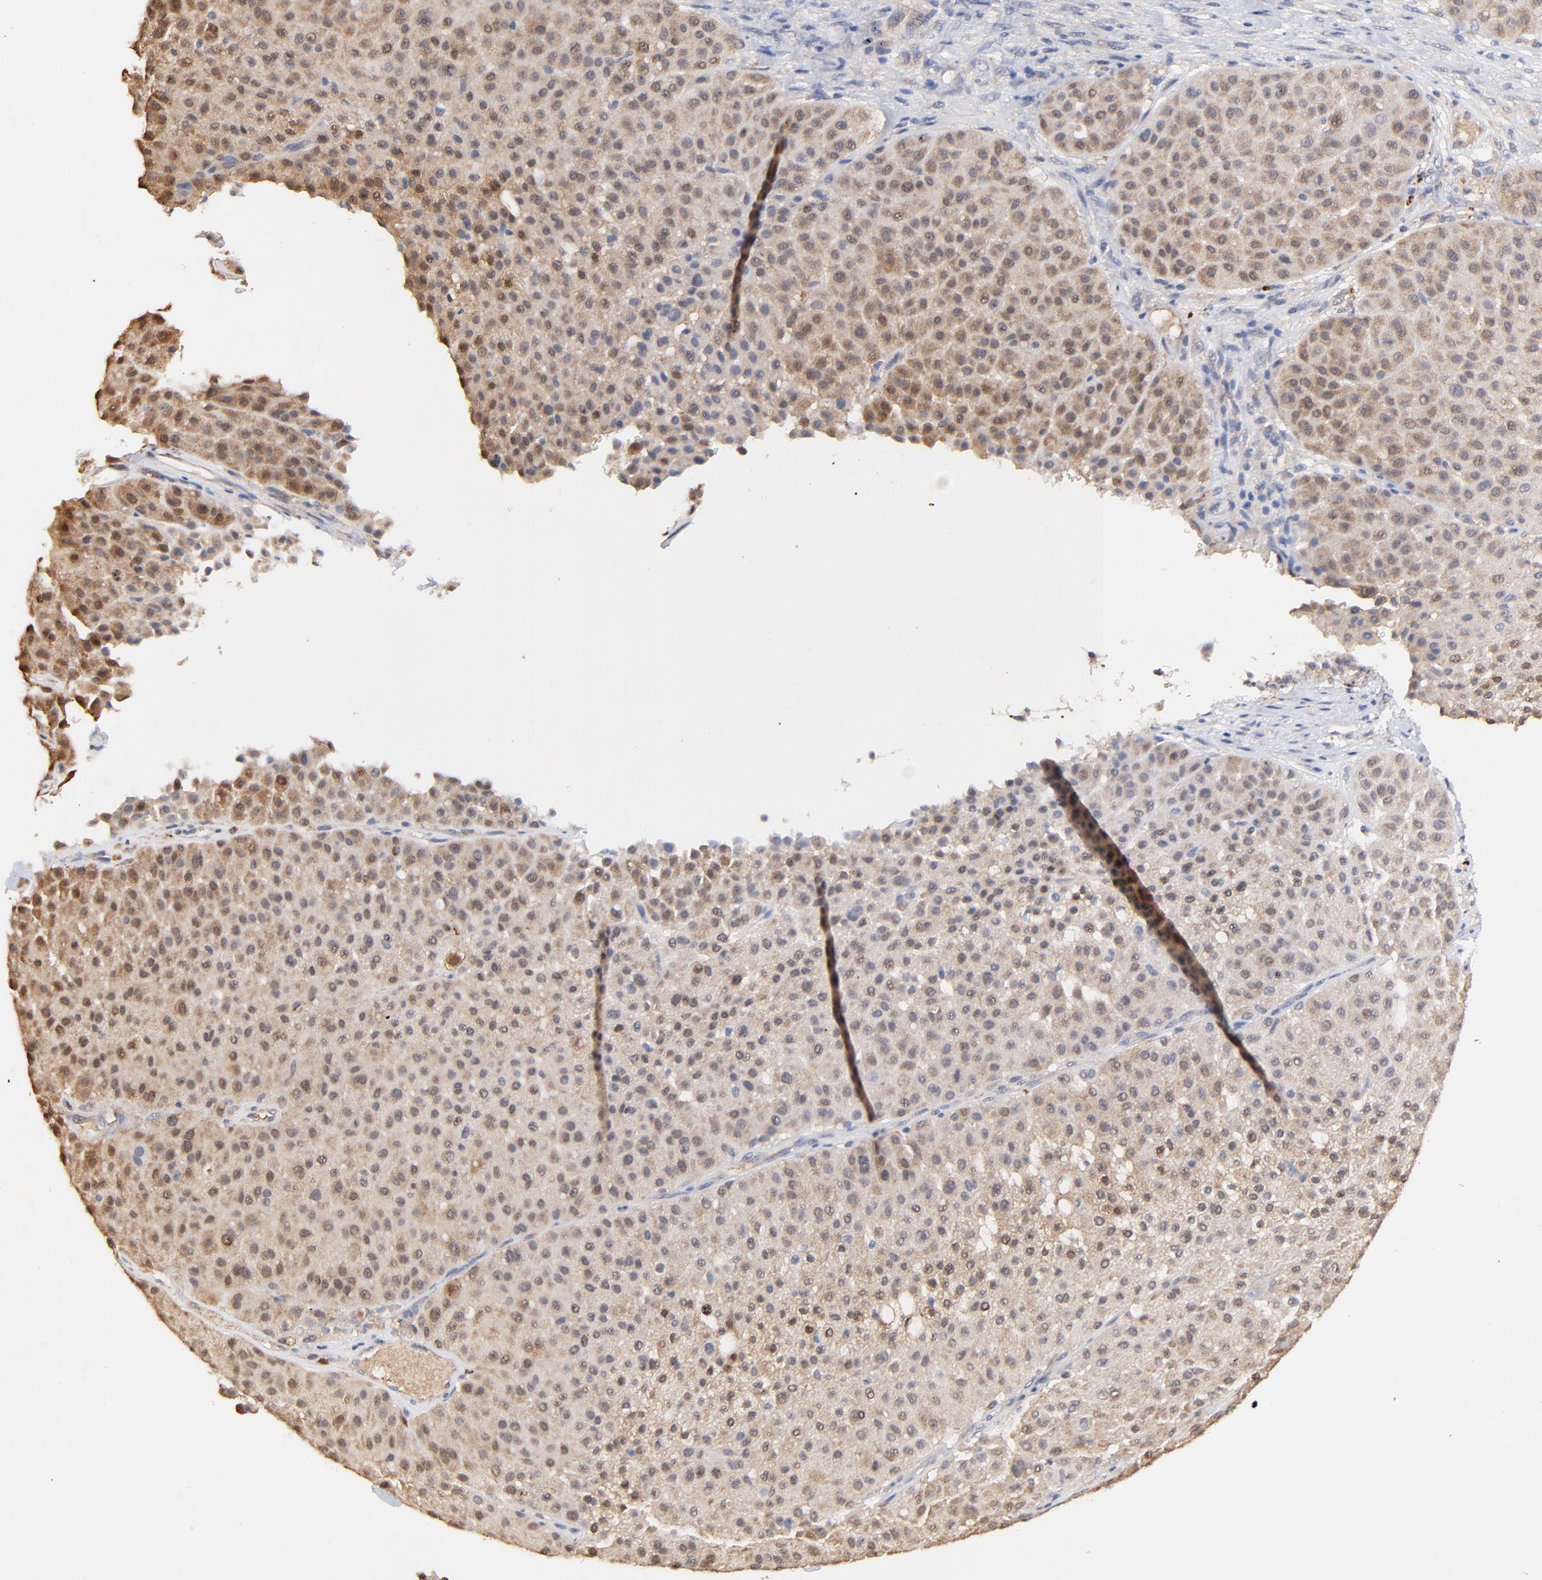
{"staining": {"intensity": "moderate", "quantity": ">75%", "location": "cytoplasmic/membranous"}, "tissue": "melanoma", "cell_type": "Tumor cells", "image_type": "cancer", "snomed": [{"axis": "morphology", "description": "Normal tissue, NOS"}, {"axis": "morphology", "description": "Malignant melanoma, Metastatic site"}, {"axis": "topography", "description": "Skin"}], "caption": "Human malignant melanoma (metastatic site) stained with a brown dye demonstrates moderate cytoplasmic/membranous positive positivity in about >75% of tumor cells.", "gene": "LGALS3", "patient": {"sex": "male", "age": 41}}